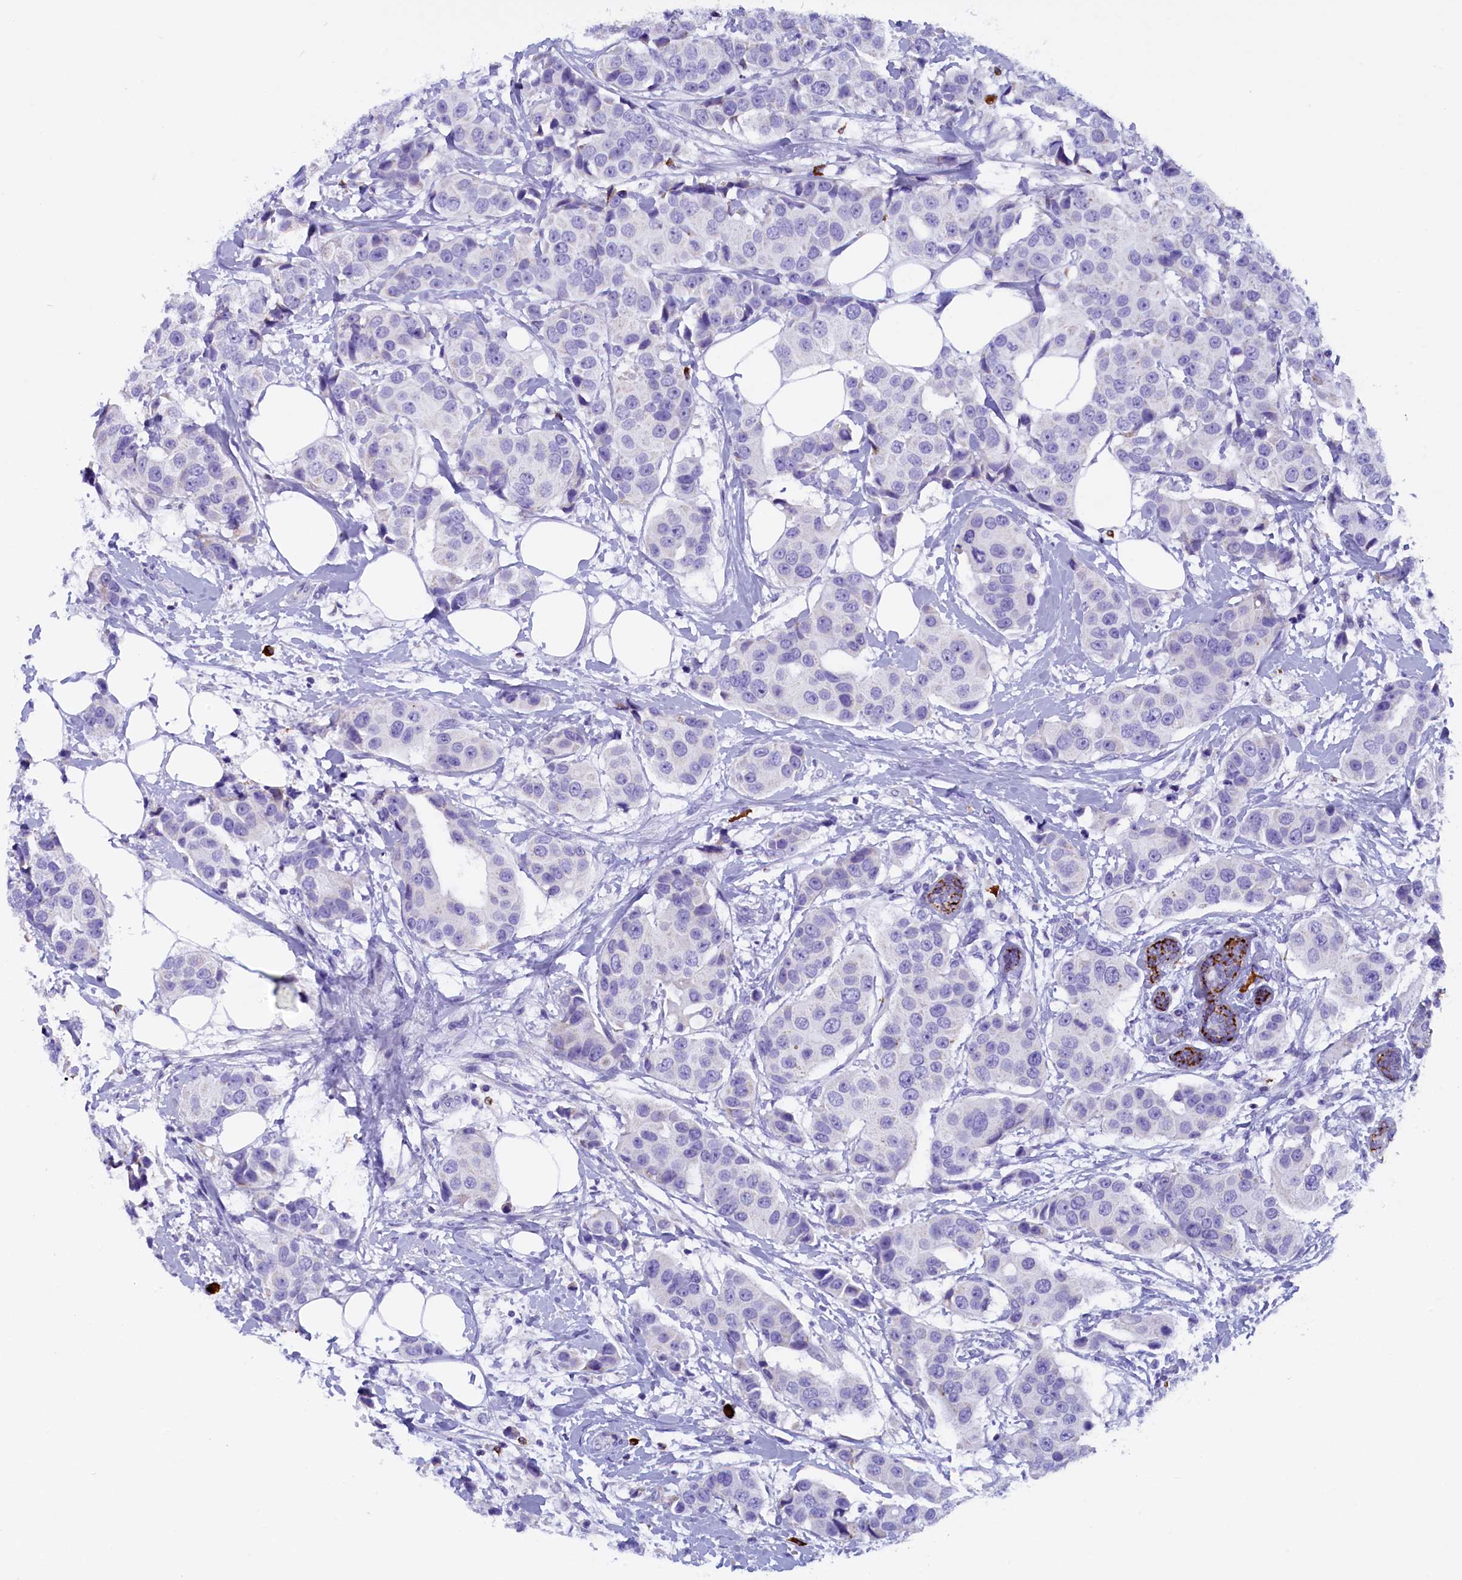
{"staining": {"intensity": "negative", "quantity": "none", "location": "none"}, "tissue": "breast cancer", "cell_type": "Tumor cells", "image_type": "cancer", "snomed": [{"axis": "morphology", "description": "Normal tissue, NOS"}, {"axis": "morphology", "description": "Duct carcinoma"}, {"axis": "topography", "description": "Breast"}], "caption": "This is a image of immunohistochemistry (IHC) staining of breast invasive ductal carcinoma, which shows no expression in tumor cells.", "gene": "RTTN", "patient": {"sex": "female", "age": 39}}